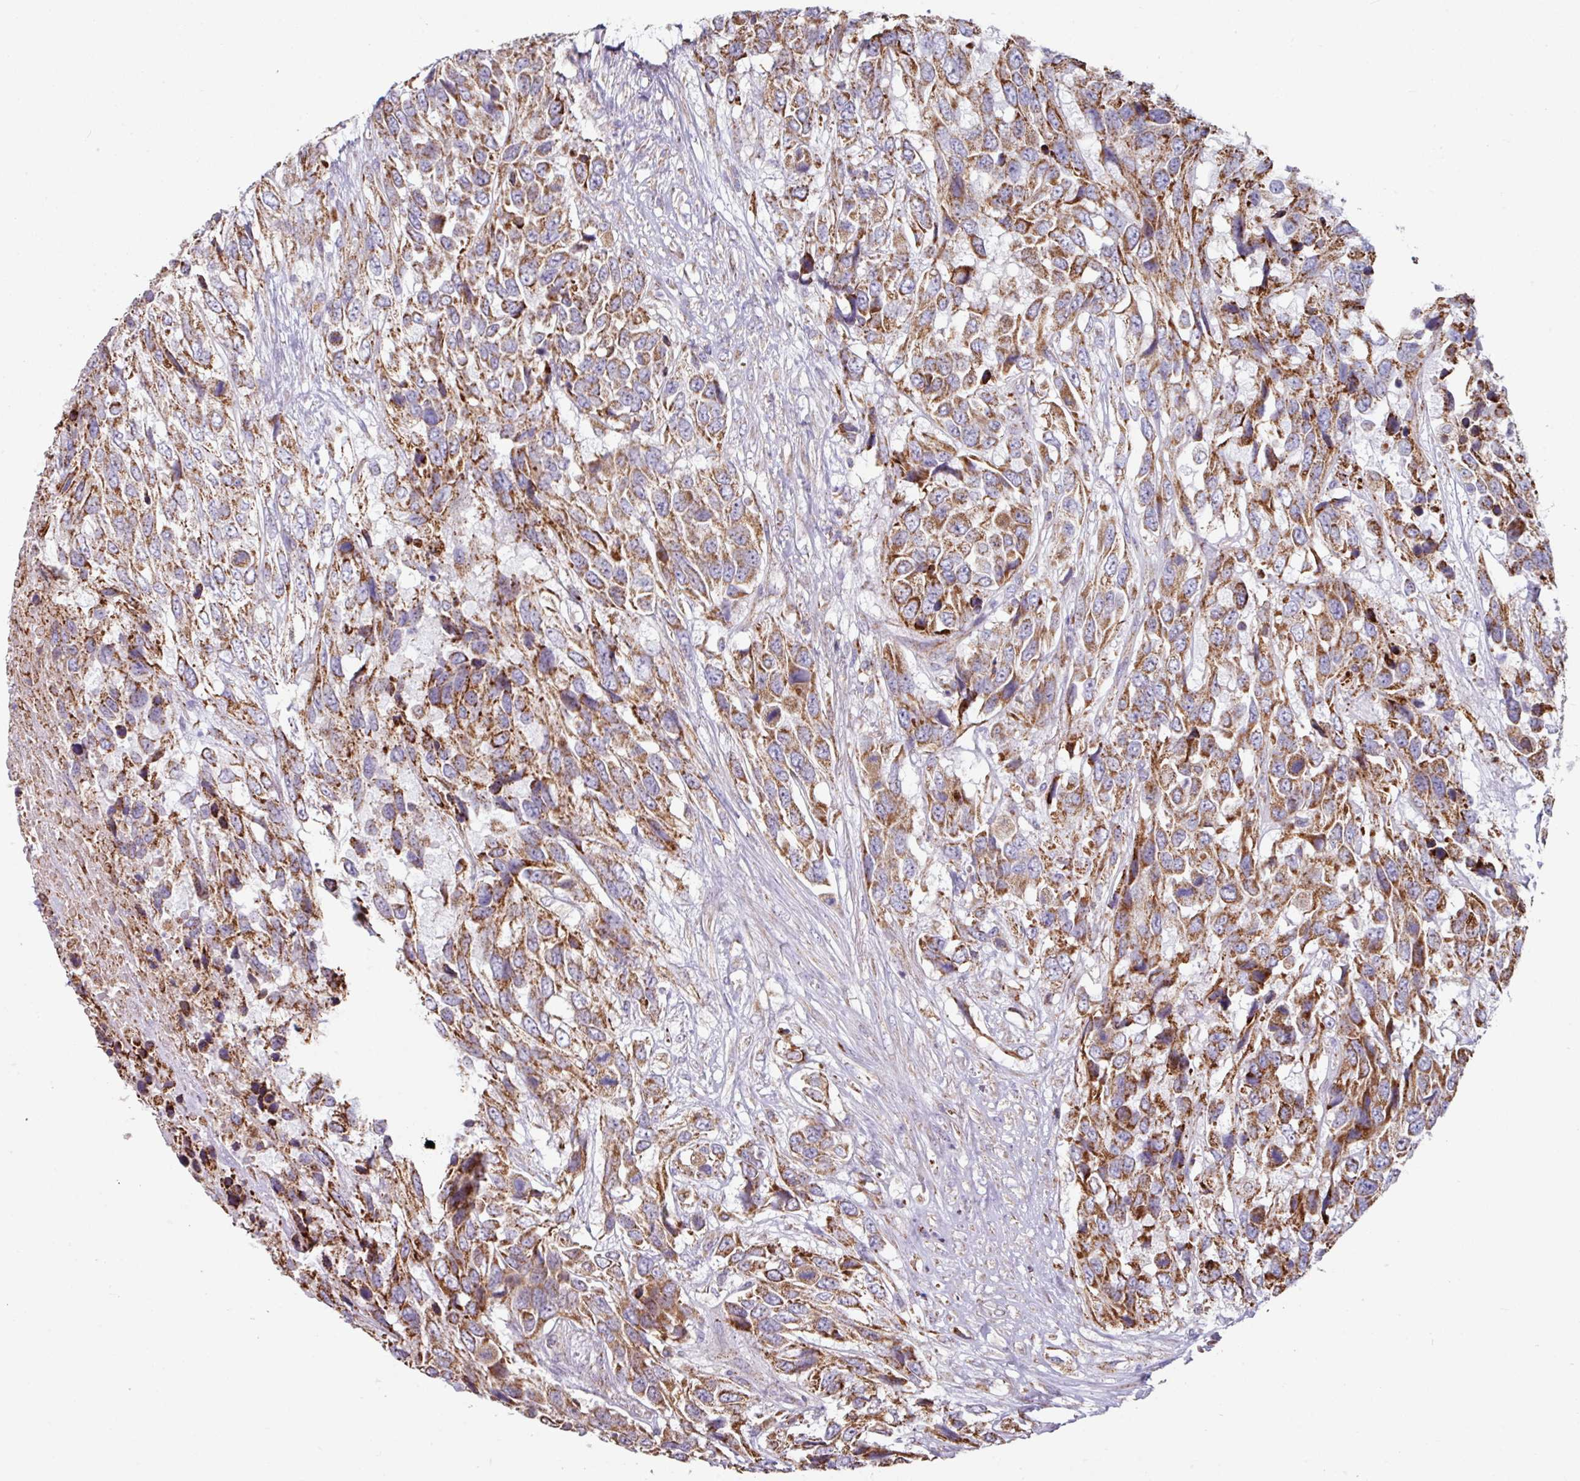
{"staining": {"intensity": "moderate", "quantity": ">75%", "location": "cytoplasmic/membranous"}, "tissue": "urothelial cancer", "cell_type": "Tumor cells", "image_type": "cancer", "snomed": [{"axis": "morphology", "description": "Urothelial carcinoma, High grade"}, {"axis": "topography", "description": "Urinary bladder"}], "caption": "This micrograph reveals urothelial cancer stained with IHC to label a protein in brown. The cytoplasmic/membranous of tumor cells show moderate positivity for the protein. Nuclei are counter-stained blue.", "gene": "OR2D3", "patient": {"sex": "female", "age": 70}}